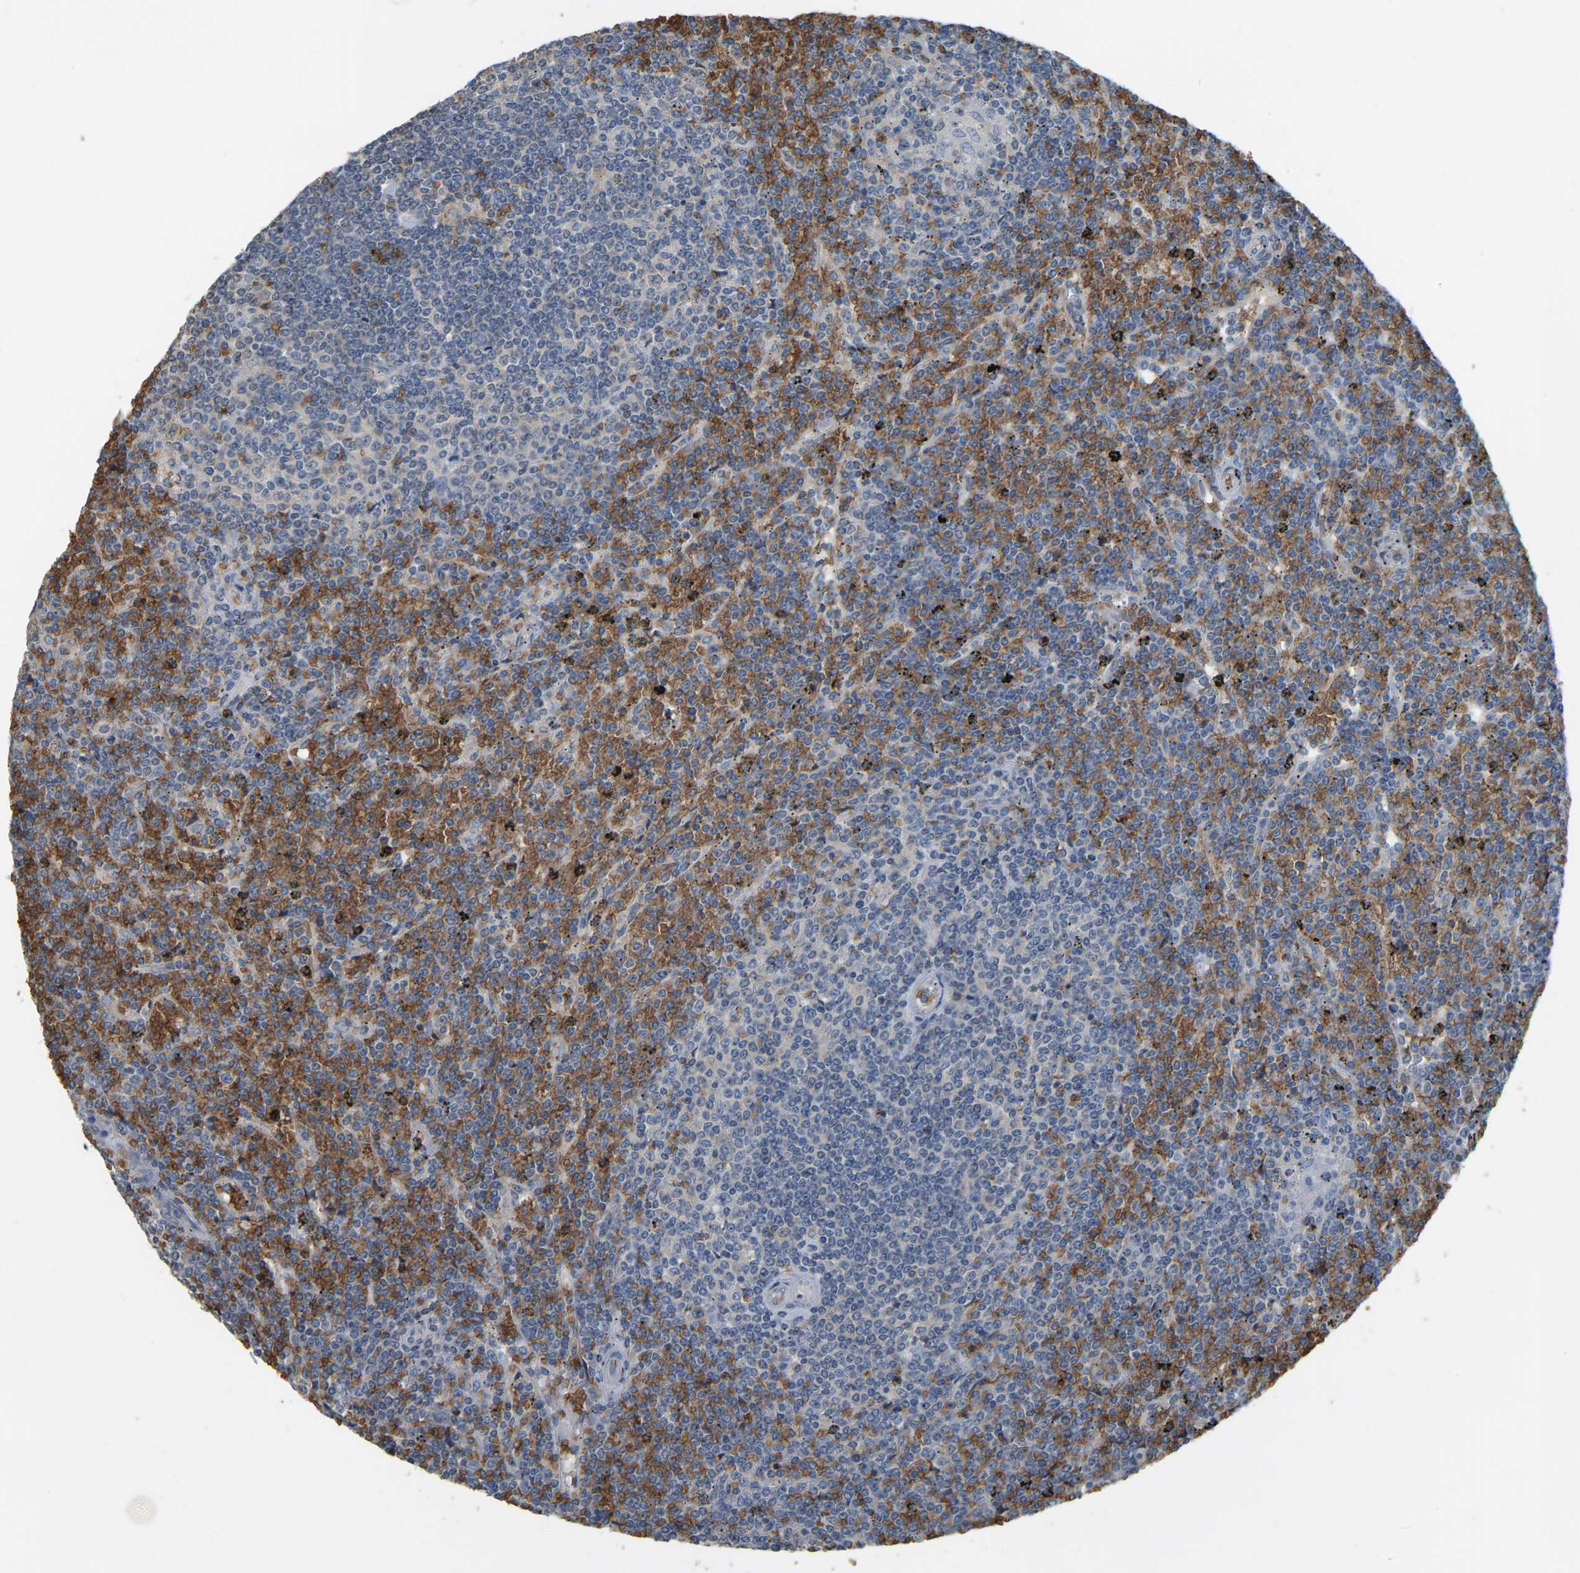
{"staining": {"intensity": "negative", "quantity": "none", "location": "none"}, "tissue": "lymphoma", "cell_type": "Tumor cells", "image_type": "cancer", "snomed": [{"axis": "morphology", "description": "Malignant lymphoma, non-Hodgkin's type, Low grade"}, {"axis": "topography", "description": "Spleen"}], "caption": "There is no significant expression in tumor cells of lymphoma.", "gene": "CFAP298", "patient": {"sex": "female", "age": 19}}